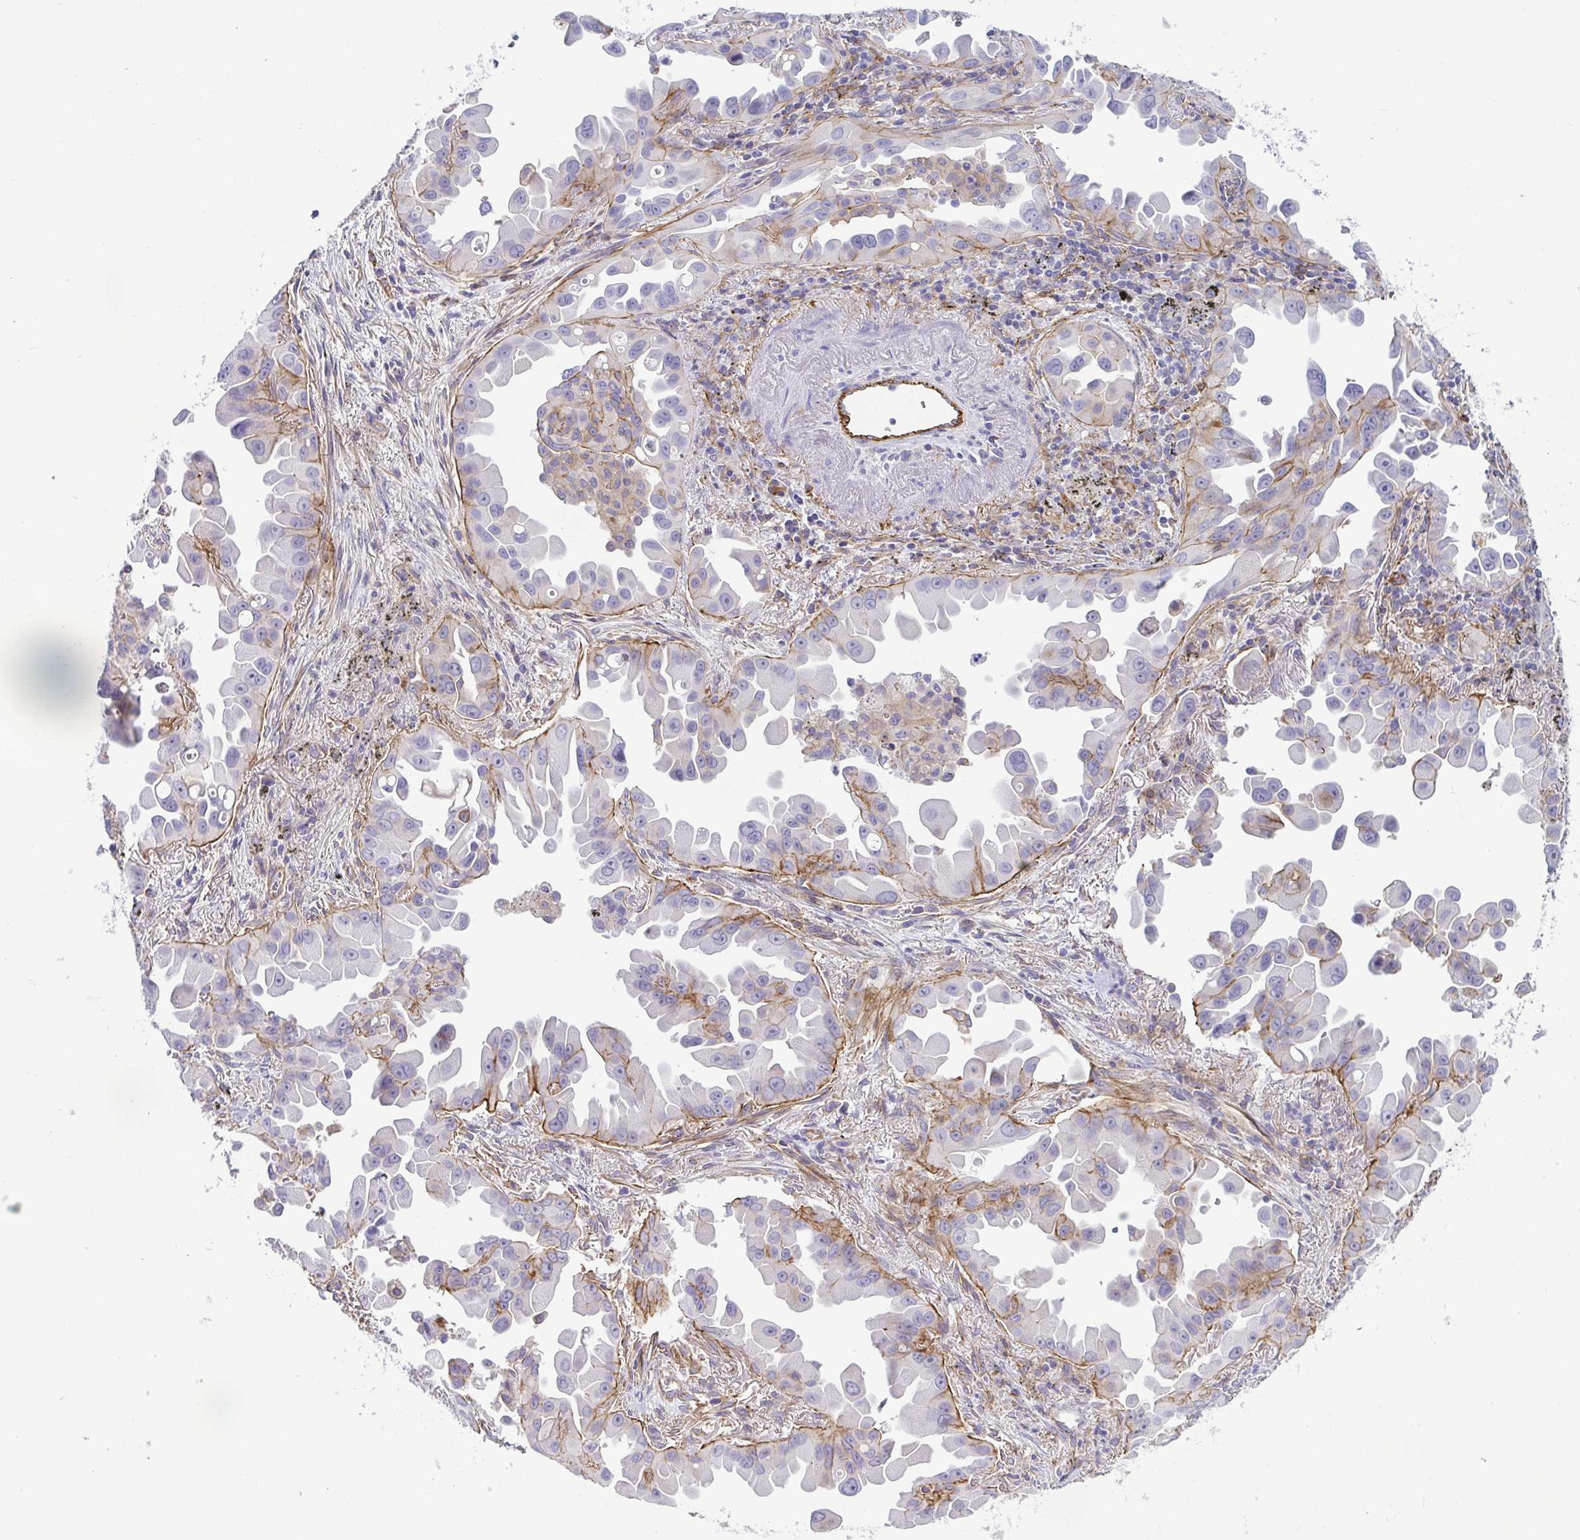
{"staining": {"intensity": "negative", "quantity": "none", "location": "none"}, "tissue": "lung cancer", "cell_type": "Tumor cells", "image_type": "cancer", "snomed": [{"axis": "morphology", "description": "Adenocarcinoma, NOS"}, {"axis": "topography", "description": "Lung"}], "caption": "Micrograph shows no protein expression in tumor cells of lung adenocarcinoma tissue.", "gene": "LIMA1", "patient": {"sex": "male", "age": 68}}